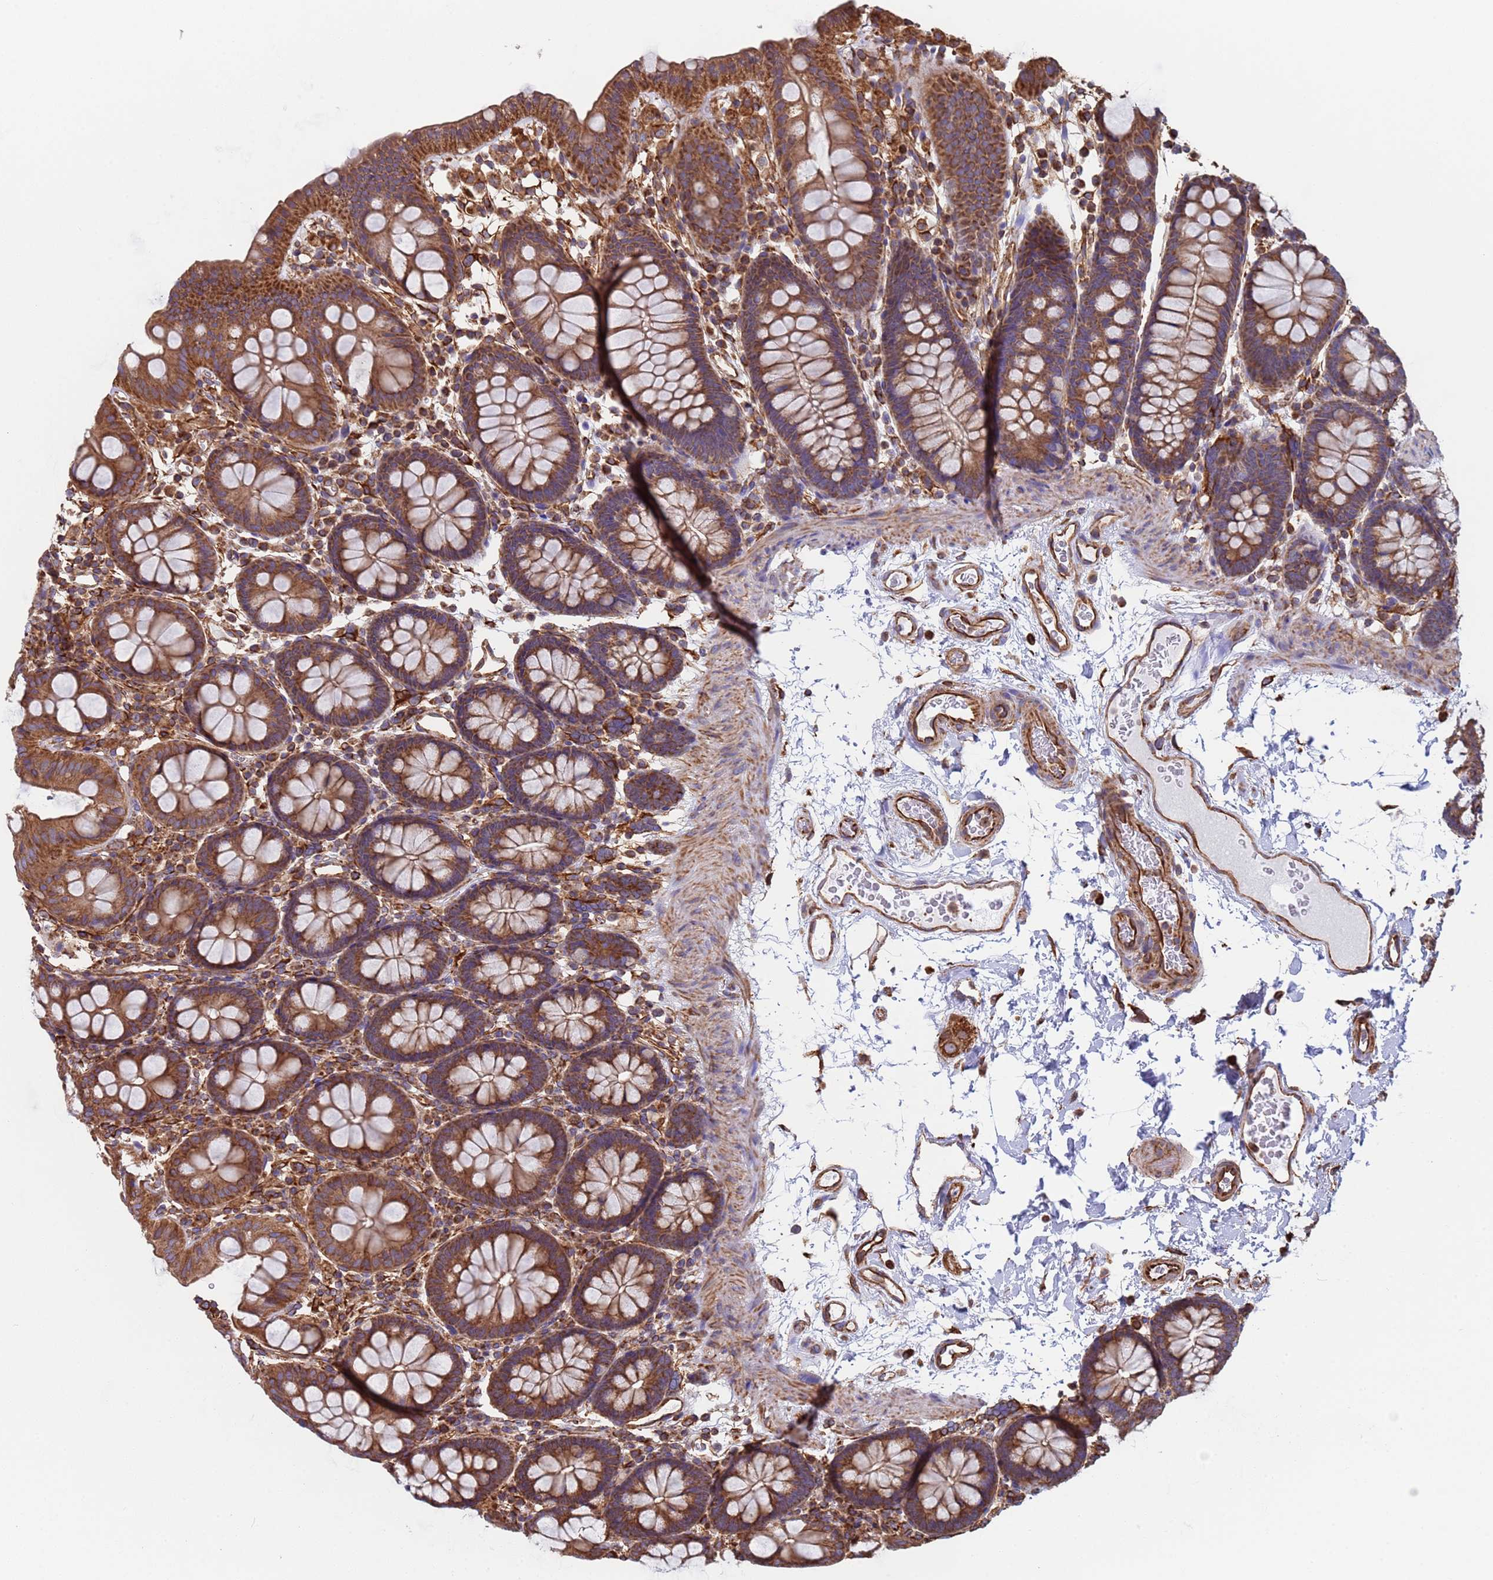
{"staining": {"intensity": "moderate", "quantity": ">75%", "location": "cytoplasmic/membranous"}, "tissue": "colon", "cell_type": "Endothelial cells", "image_type": "normal", "snomed": [{"axis": "morphology", "description": "Normal tissue, NOS"}, {"axis": "topography", "description": "Colon"}], "caption": "Unremarkable colon was stained to show a protein in brown. There is medium levels of moderate cytoplasmic/membranous expression in about >75% of endothelial cells. Using DAB (3,3'-diaminobenzidine) (brown) and hematoxylin (blue) stains, captured at high magnification using brightfield microscopy.", "gene": "NUDT12", "patient": {"sex": "male", "age": 75}}